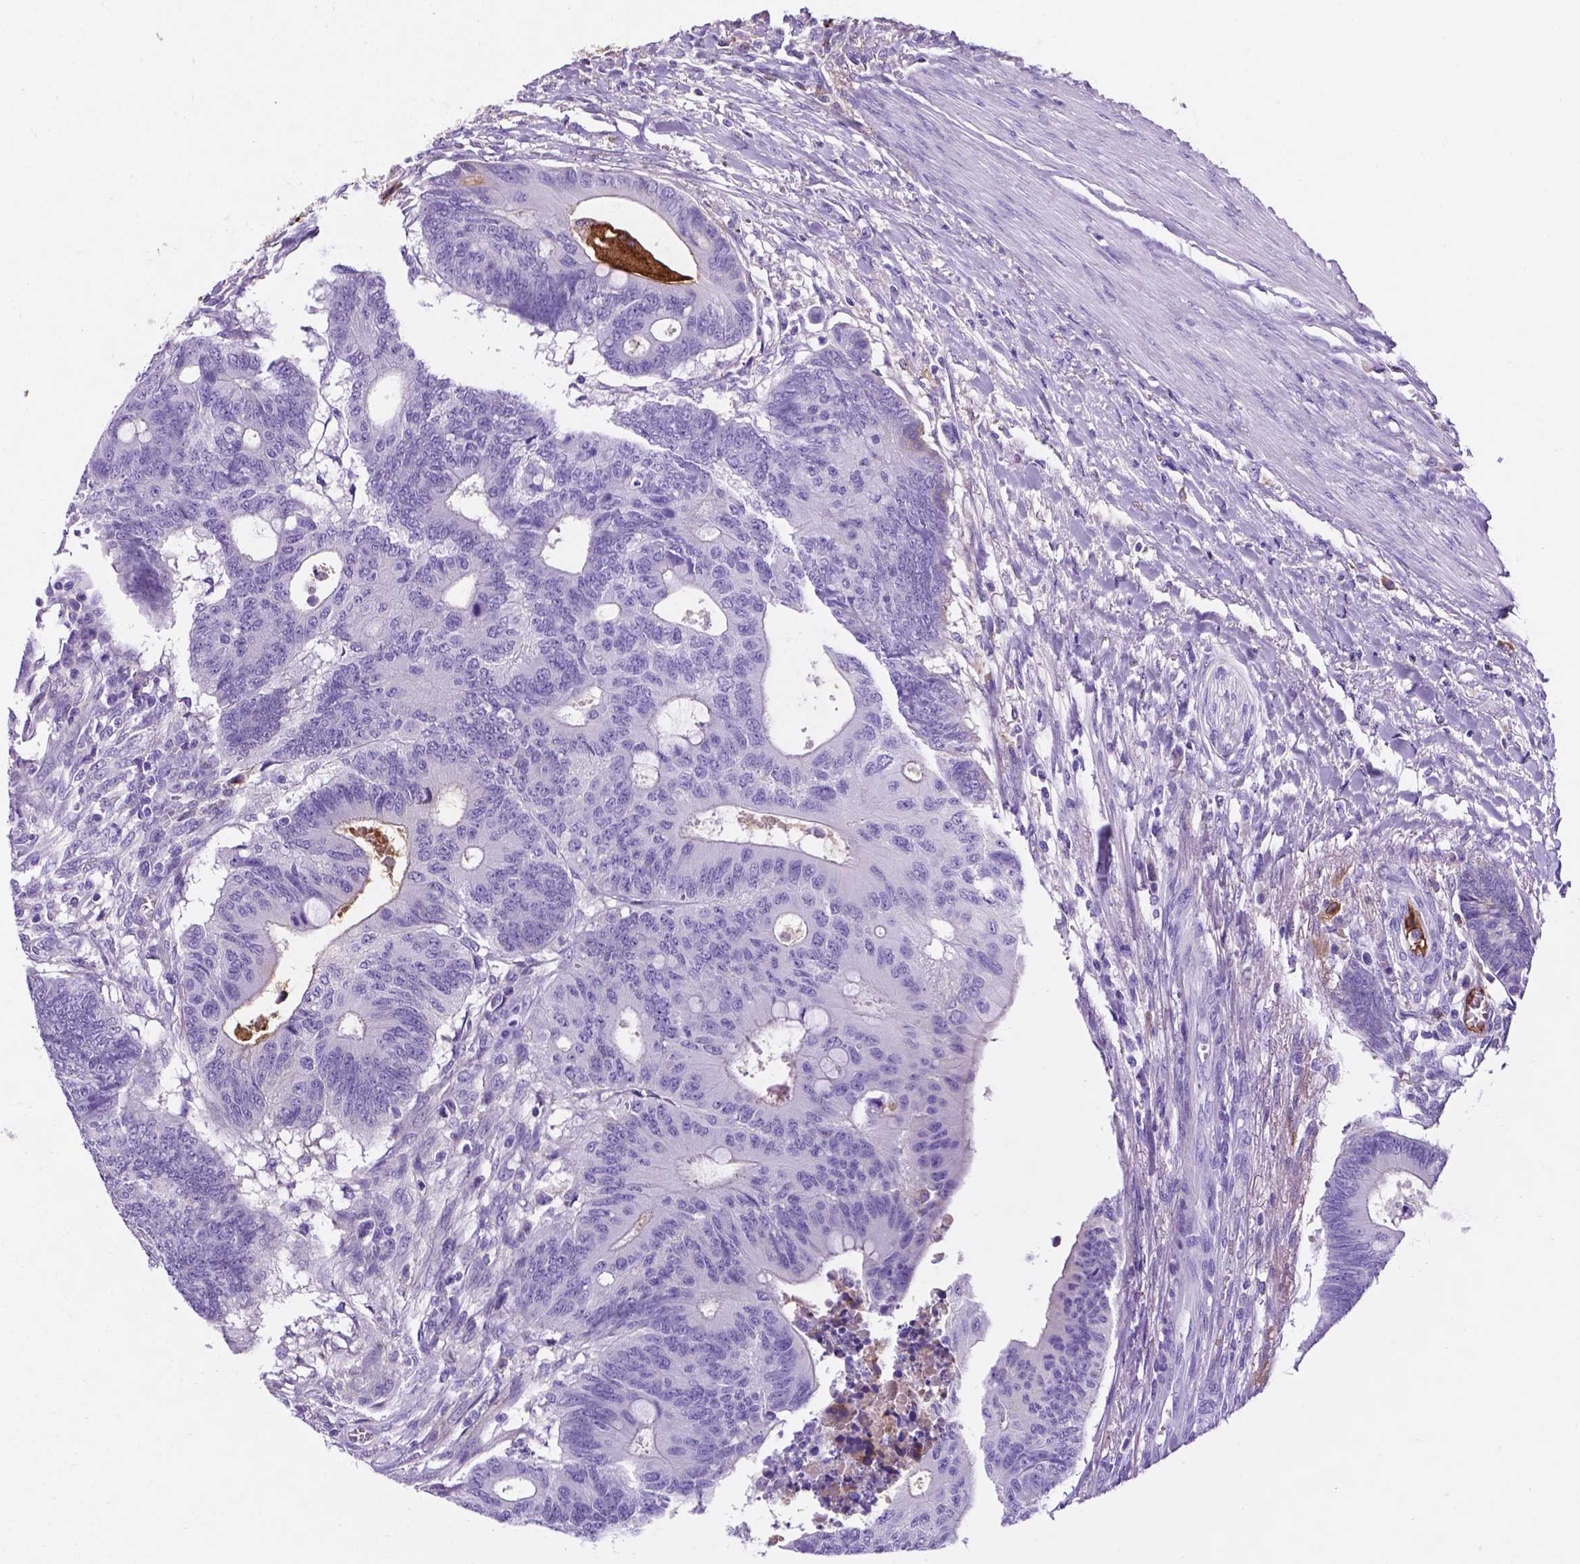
{"staining": {"intensity": "negative", "quantity": "none", "location": "none"}, "tissue": "colorectal cancer", "cell_type": "Tumor cells", "image_type": "cancer", "snomed": [{"axis": "morphology", "description": "Adenocarcinoma, NOS"}, {"axis": "topography", "description": "Colon"}], "caption": "The immunohistochemistry histopathology image has no significant expression in tumor cells of adenocarcinoma (colorectal) tissue. (Immunohistochemistry (ihc), brightfield microscopy, high magnification).", "gene": "APOE", "patient": {"sex": "male", "age": 65}}